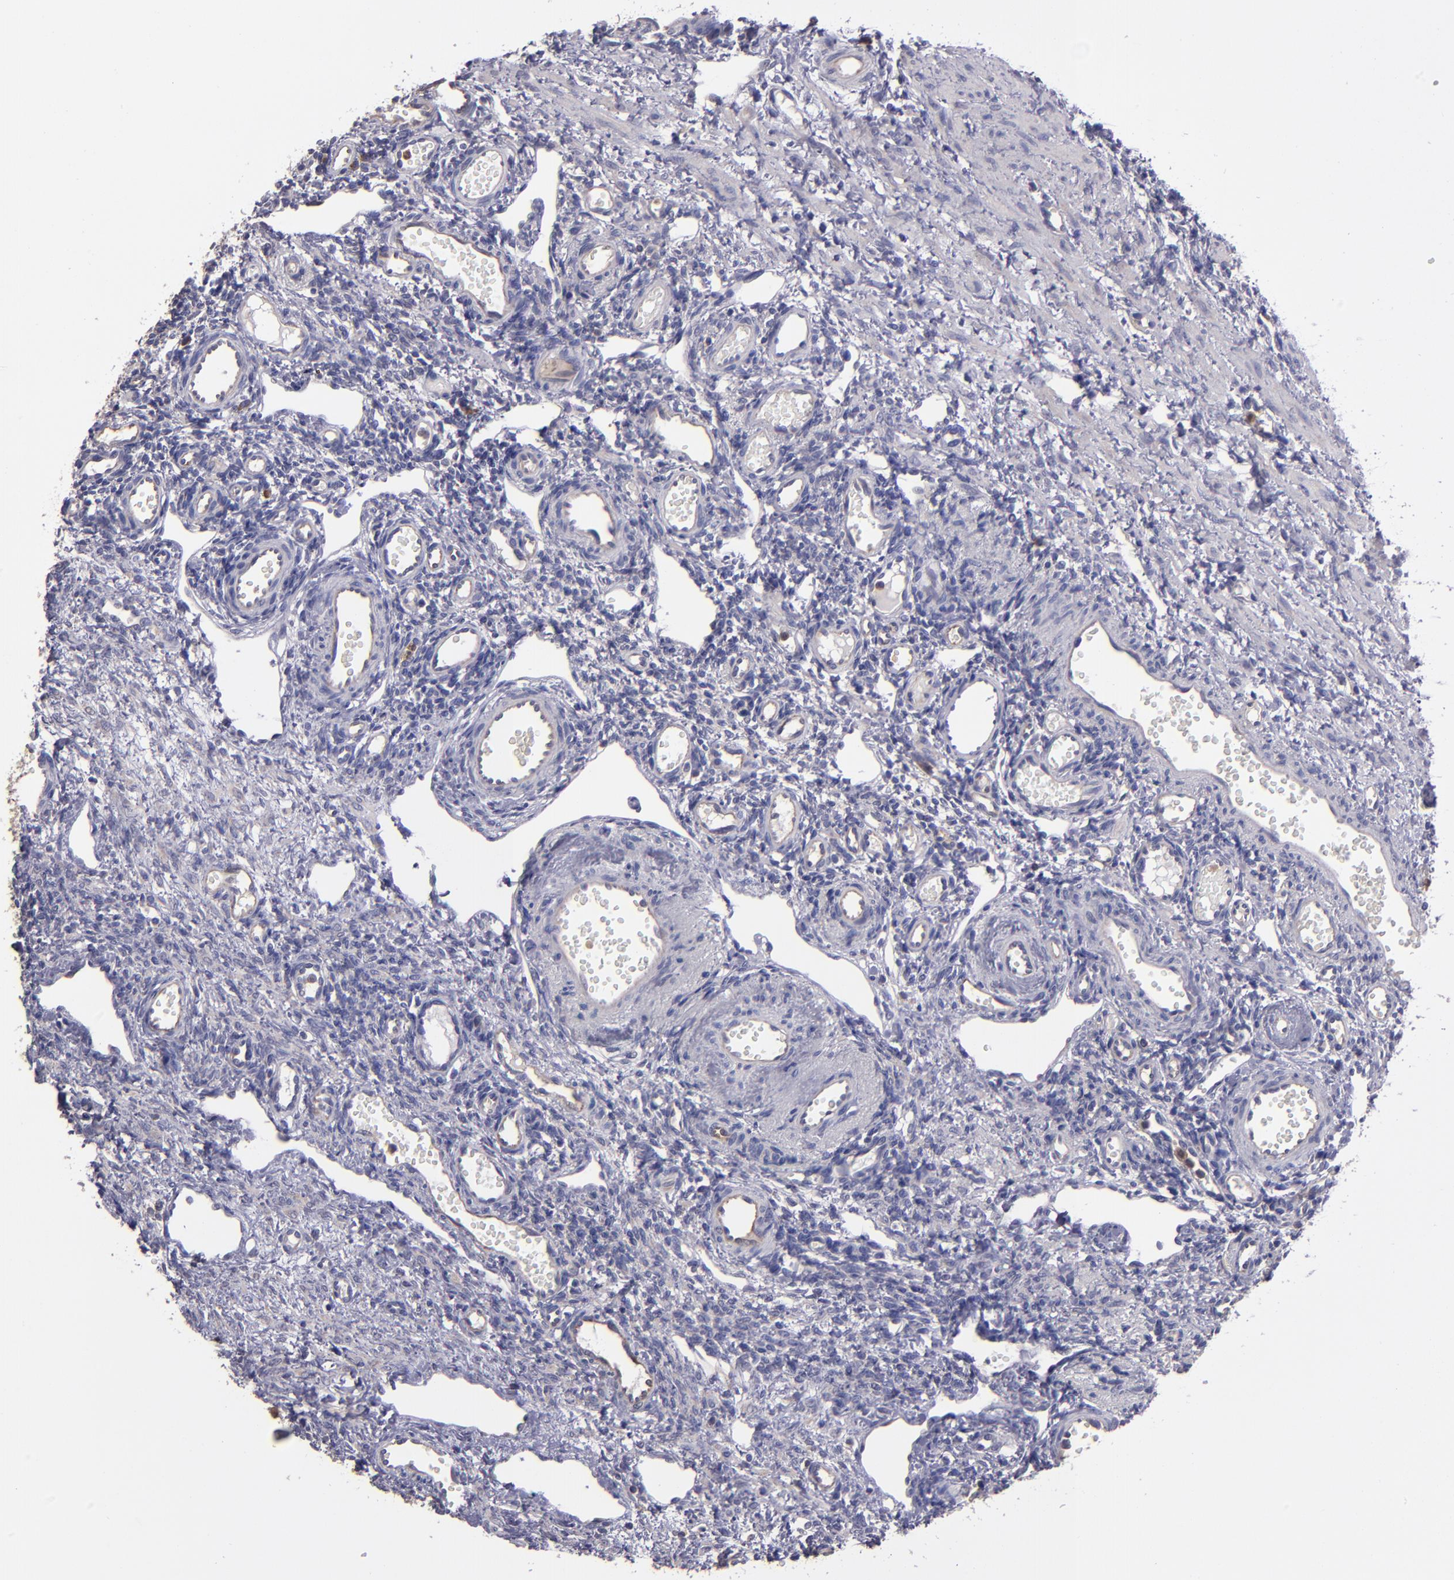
{"staining": {"intensity": "moderate", "quantity": "25%-75%", "location": "cytoplasmic/membranous"}, "tissue": "ovary", "cell_type": "Follicle cells", "image_type": "normal", "snomed": [{"axis": "morphology", "description": "Normal tissue, NOS"}, {"axis": "topography", "description": "Ovary"}], "caption": "Protein staining of normal ovary displays moderate cytoplasmic/membranous positivity in about 25%-75% of follicle cells.", "gene": "CARS1", "patient": {"sex": "female", "age": 33}}